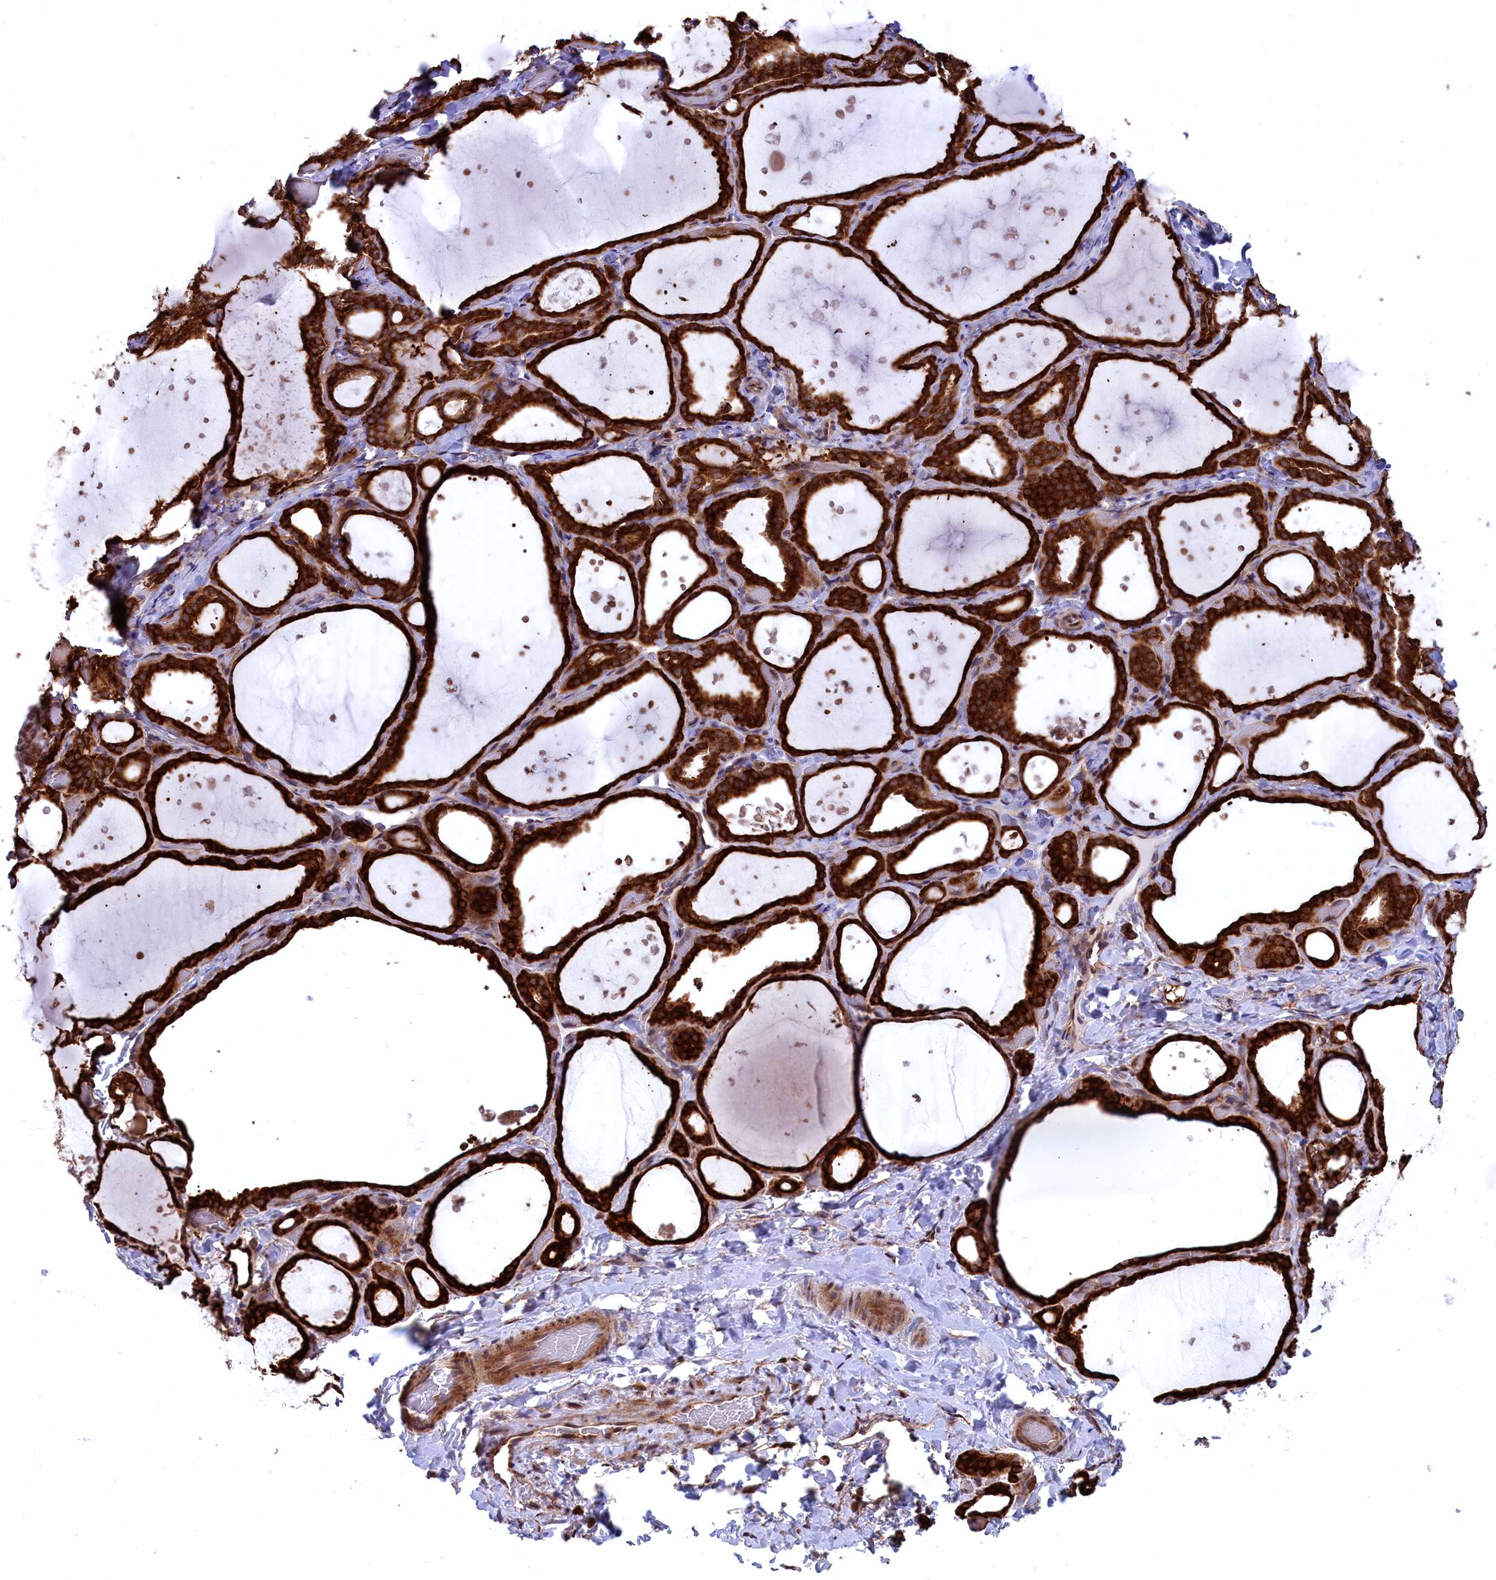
{"staining": {"intensity": "strong", "quantity": ">75%", "location": "cytoplasmic/membranous"}, "tissue": "thyroid gland", "cell_type": "Glandular cells", "image_type": "normal", "snomed": [{"axis": "morphology", "description": "Normal tissue, NOS"}, {"axis": "topography", "description": "Thyroid gland"}], "caption": "A histopathology image of thyroid gland stained for a protein exhibits strong cytoplasmic/membranous brown staining in glandular cells. (Brightfield microscopy of DAB IHC at high magnification).", "gene": "PLA2G4C", "patient": {"sex": "female", "age": 44}}